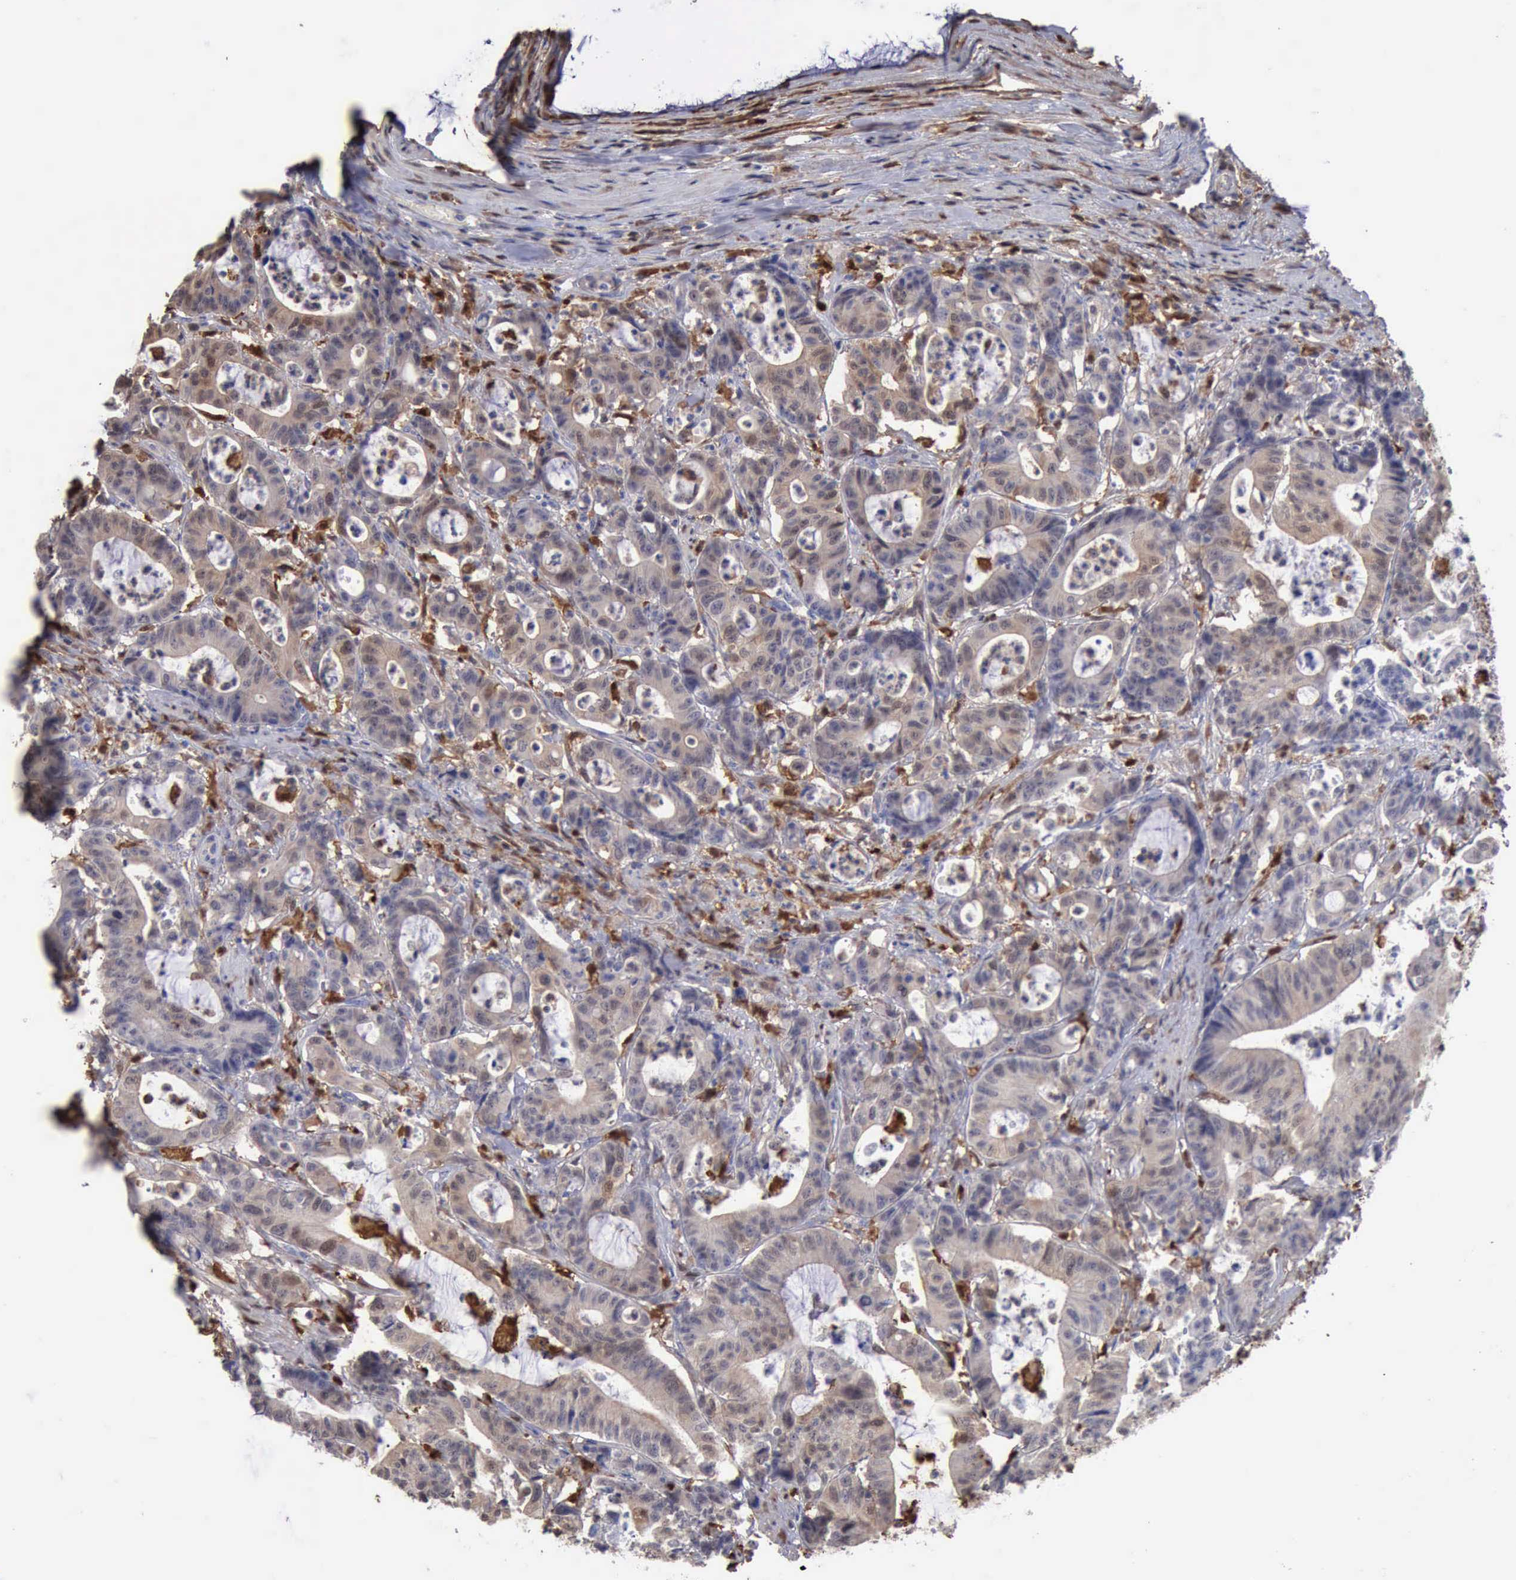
{"staining": {"intensity": "weak", "quantity": "<25%", "location": "cytoplasmic/membranous,nuclear"}, "tissue": "colorectal cancer", "cell_type": "Tumor cells", "image_type": "cancer", "snomed": [{"axis": "morphology", "description": "Adenocarcinoma, NOS"}, {"axis": "topography", "description": "Colon"}], "caption": "The immunohistochemistry (IHC) photomicrograph has no significant staining in tumor cells of colorectal adenocarcinoma tissue. (DAB IHC visualized using brightfield microscopy, high magnification).", "gene": "STAT1", "patient": {"sex": "female", "age": 84}}